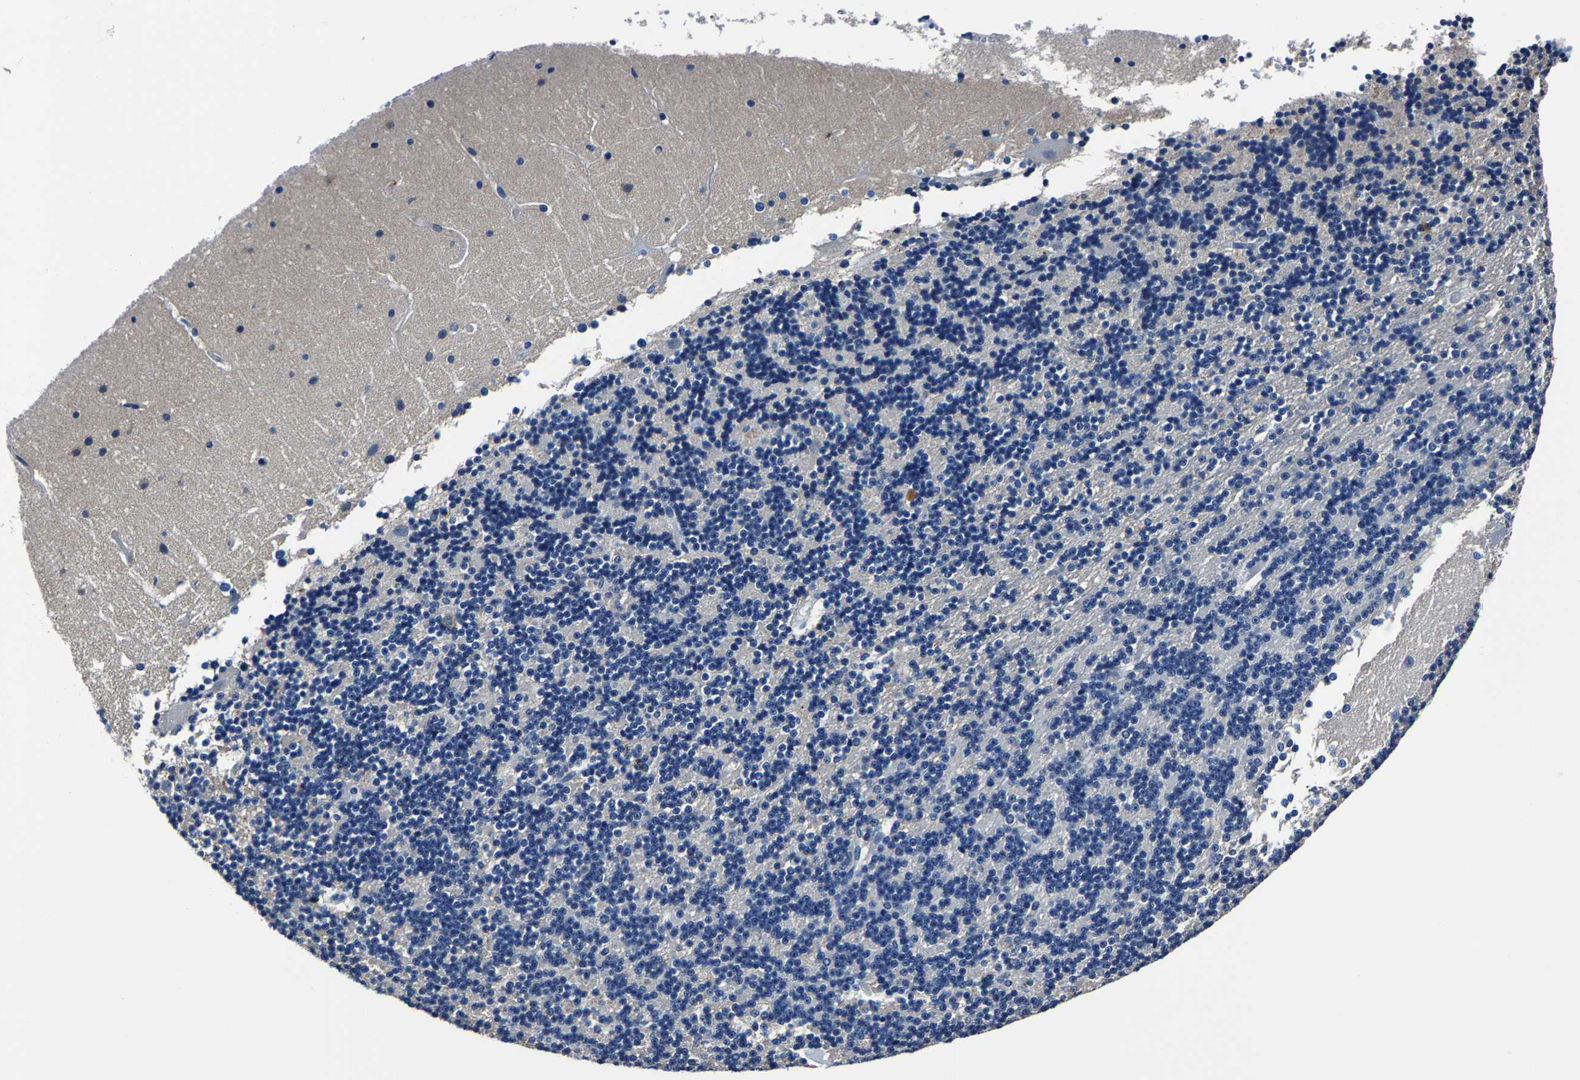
{"staining": {"intensity": "negative", "quantity": "none", "location": "none"}, "tissue": "cerebellum", "cell_type": "Cells in granular layer", "image_type": "normal", "snomed": [{"axis": "morphology", "description": "Normal tissue, NOS"}, {"axis": "topography", "description": "Cerebellum"}], "caption": "An IHC micrograph of unremarkable cerebellum is shown. There is no staining in cells in granular layer of cerebellum.", "gene": "ALDOB", "patient": {"sex": "female", "age": 19}}